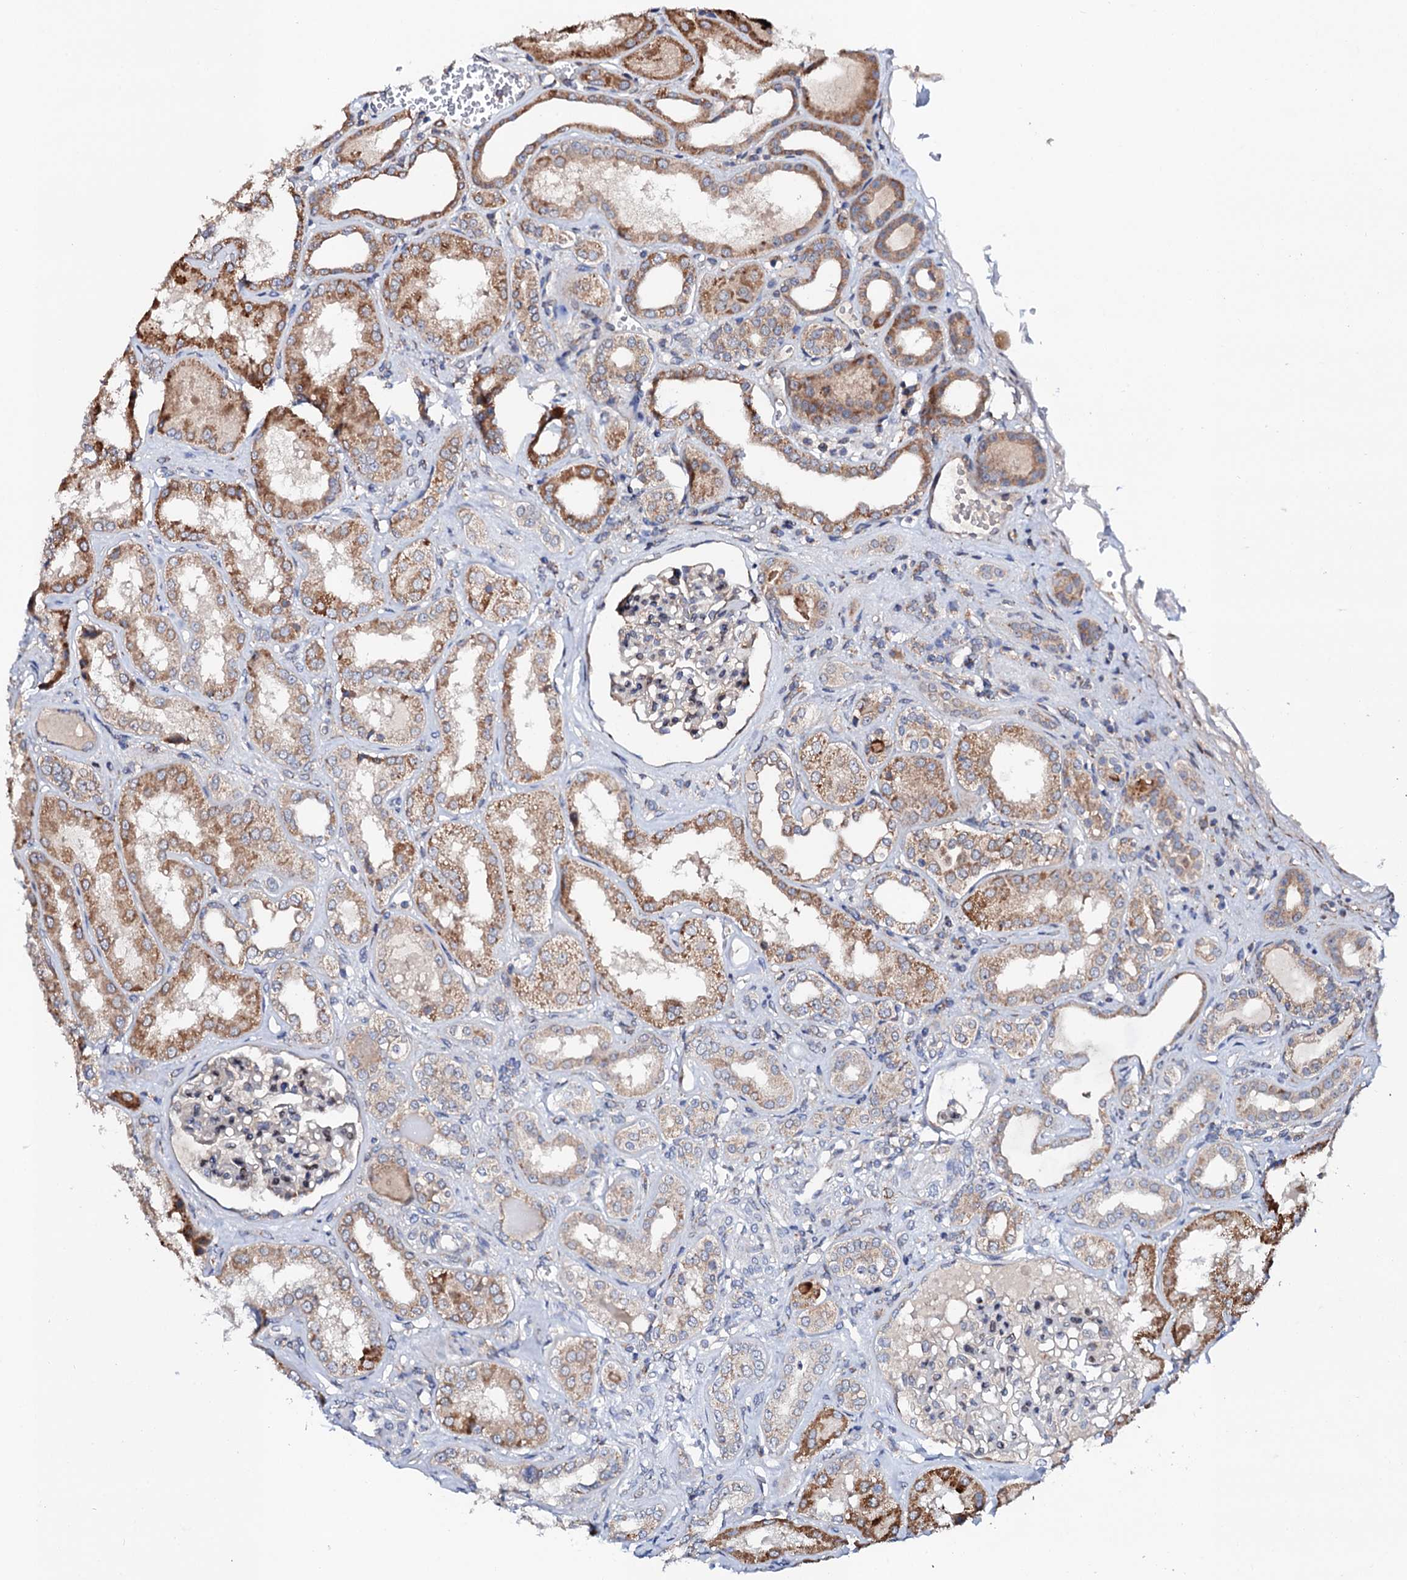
{"staining": {"intensity": "moderate", "quantity": "<25%", "location": "cytoplasmic/membranous,nuclear"}, "tissue": "kidney", "cell_type": "Cells in glomeruli", "image_type": "normal", "snomed": [{"axis": "morphology", "description": "Normal tissue, NOS"}, {"axis": "topography", "description": "Kidney"}], "caption": "The immunohistochemical stain shows moderate cytoplasmic/membranous,nuclear expression in cells in glomeruli of benign kidney. (DAB IHC, brown staining for protein, blue staining for nuclei).", "gene": "UBE3C", "patient": {"sex": "female", "age": 56}}